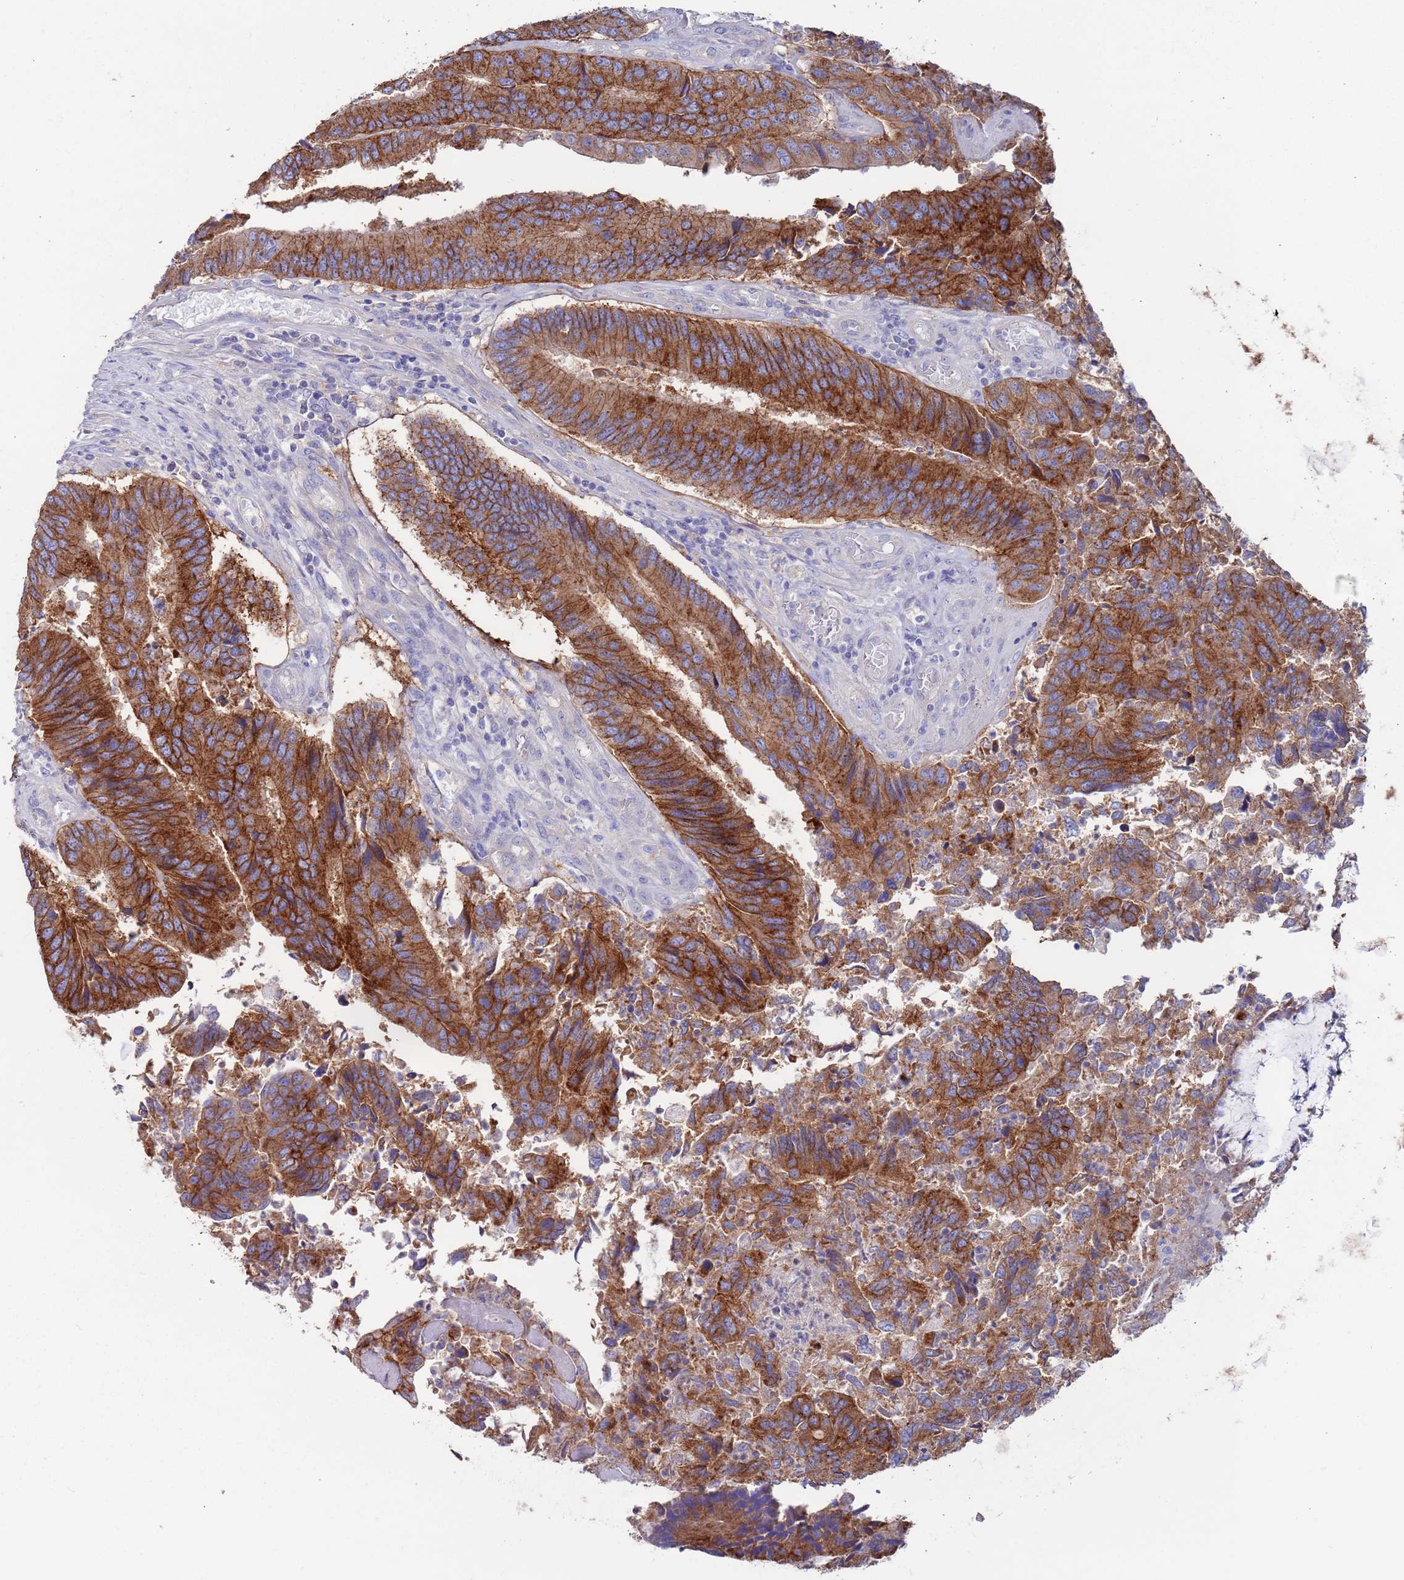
{"staining": {"intensity": "strong", "quantity": ">75%", "location": "cytoplasmic/membranous"}, "tissue": "colorectal cancer", "cell_type": "Tumor cells", "image_type": "cancer", "snomed": [{"axis": "morphology", "description": "Adenocarcinoma, NOS"}, {"axis": "topography", "description": "Colon"}], "caption": "This image shows colorectal cancer (adenocarcinoma) stained with immunohistochemistry (IHC) to label a protein in brown. The cytoplasmic/membranous of tumor cells show strong positivity for the protein. Nuclei are counter-stained blue.", "gene": "KRTCAP3", "patient": {"sex": "female", "age": 67}}